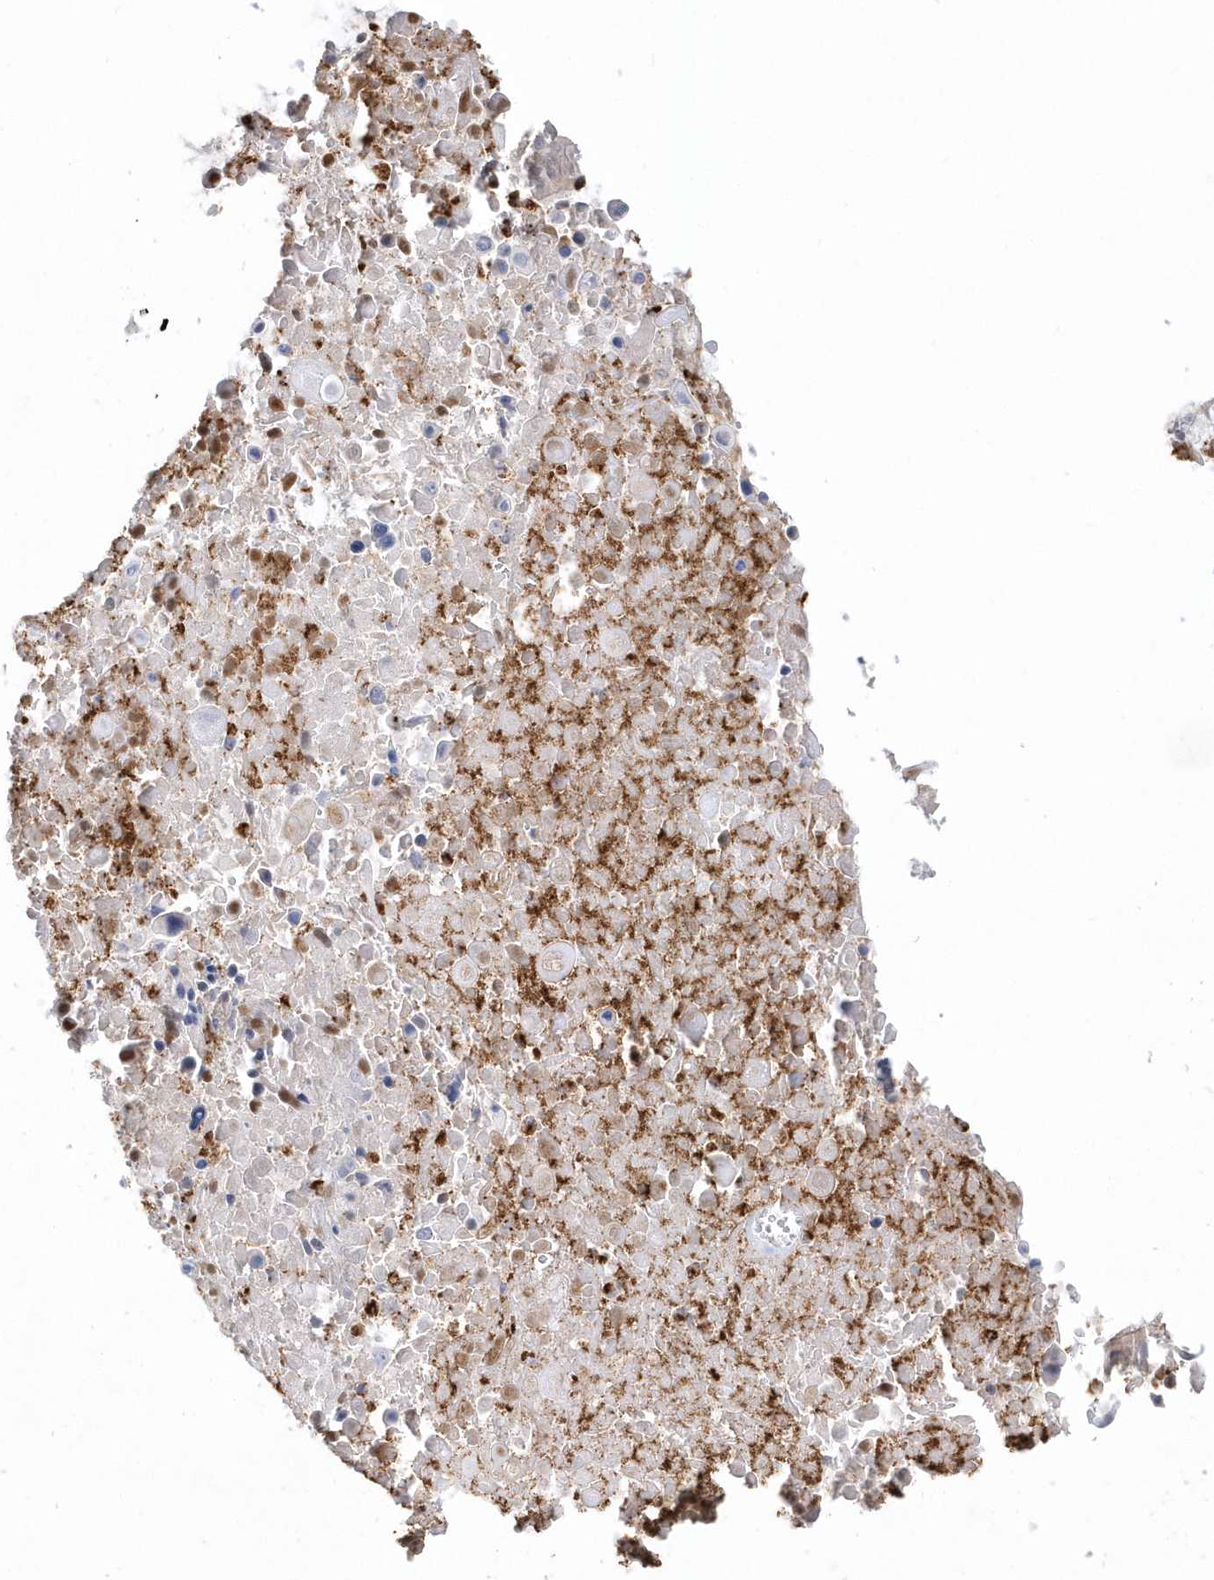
{"staining": {"intensity": "negative", "quantity": "none", "location": "none"}, "tissue": "lung cancer", "cell_type": "Tumor cells", "image_type": "cancer", "snomed": [{"axis": "morphology", "description": "Squamous cell carcinoma, NOS"}, {"axis": "topography", "description": "Lung"}], "caption": "Tumor cells show no significant staining in lung cancer.", "gene": "RNF7", "patient": {"sex": "male", "age": 66}}